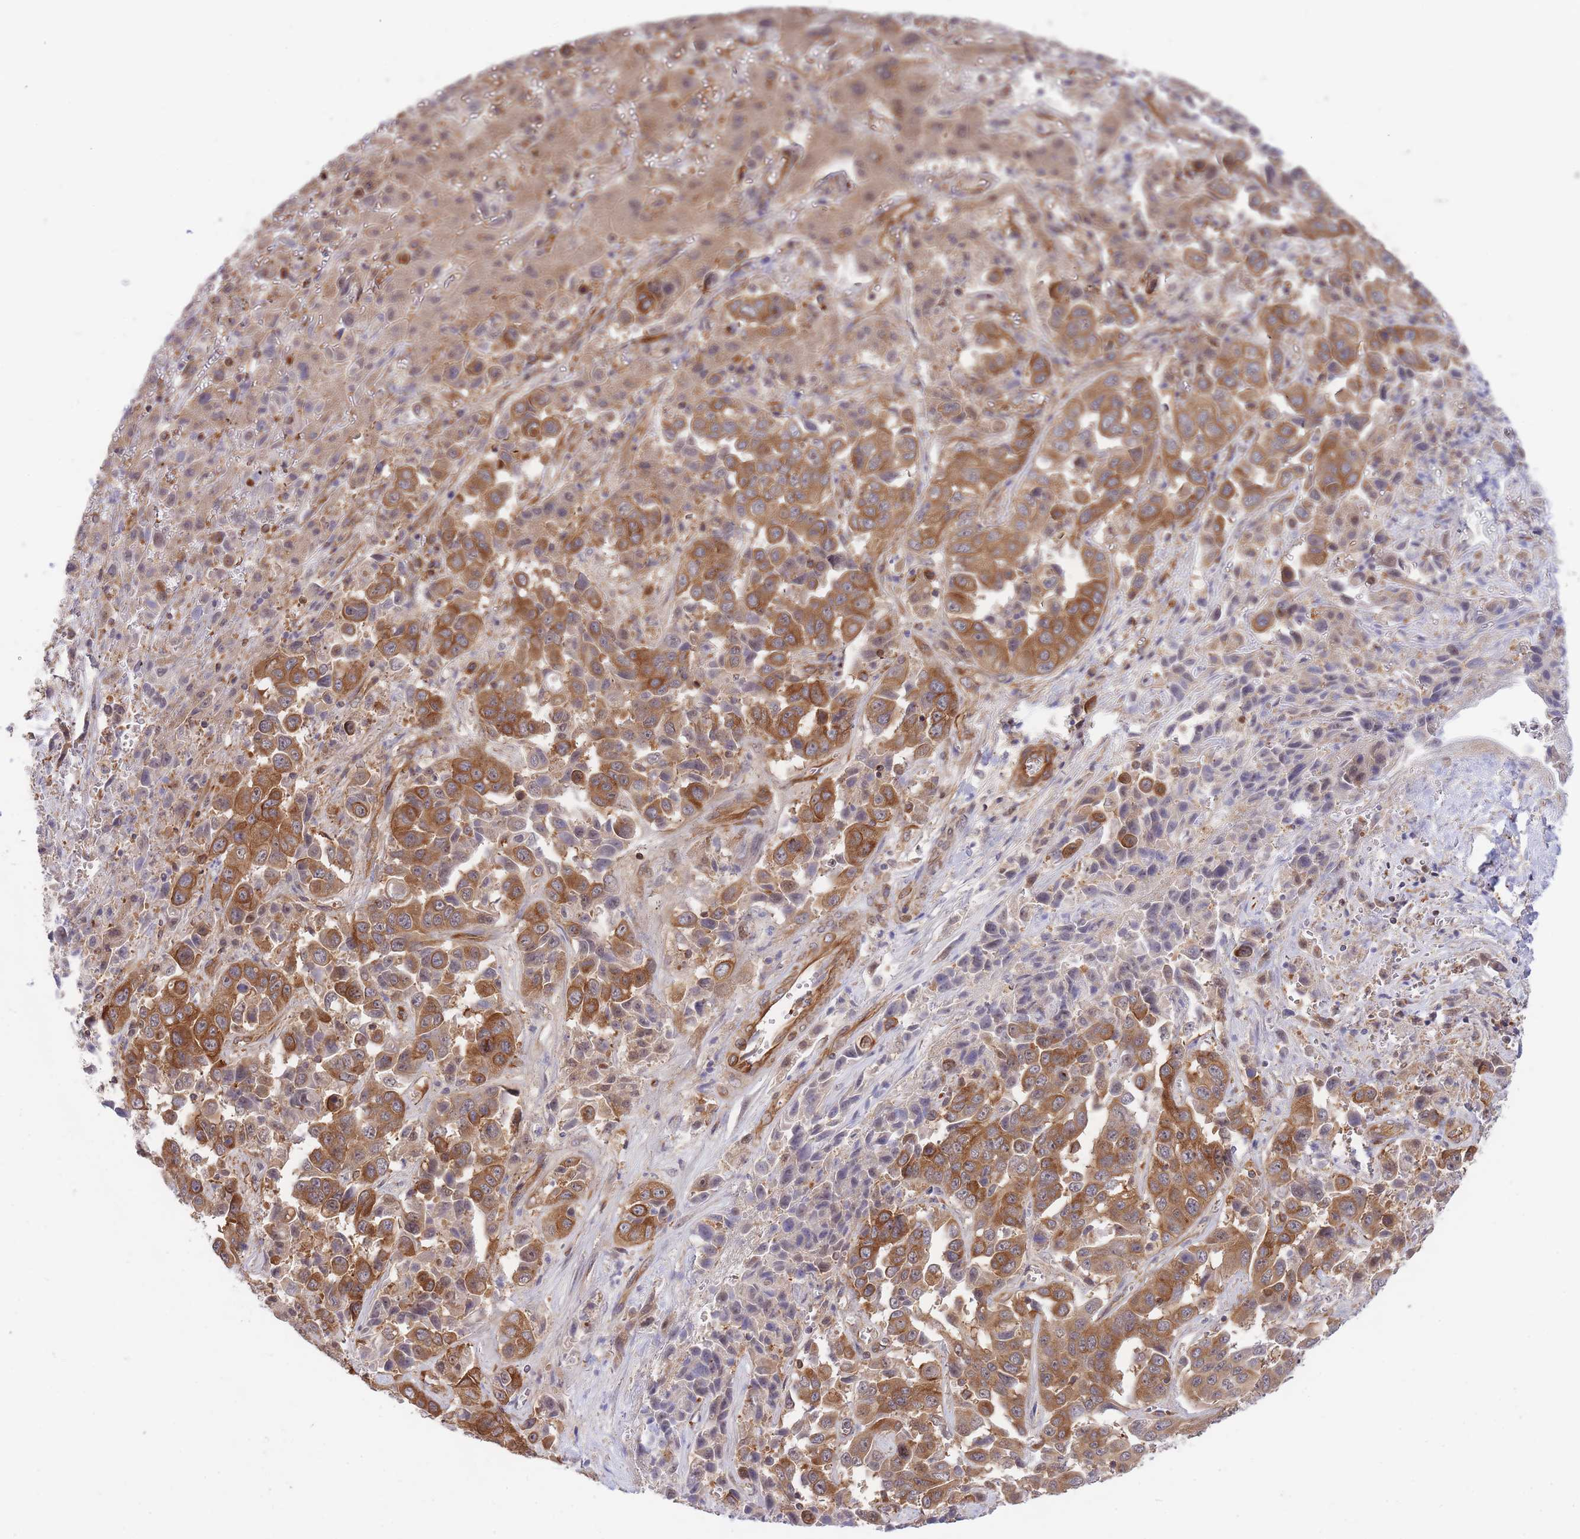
{"staining": {"intensity": "moderate", "quantity": ">75%", "location": "cytoplasmic/membranous"}, "tissue": "liver cancer", "cell_type": "Tumor cells", "image_type": "cancer", "snomed": [{"axis": "morphology", "description": "Cholangiocarcinoma"}, {"axis": "topography", "description": "Liver"}], "caption": "Liver cholangiocarcinoma stained for a protein displays moderate cytoplasmic/membranous positivity in tumor cells.", "gene": "EXOSC8", "patient": {"sex": "female", "age": 52}}